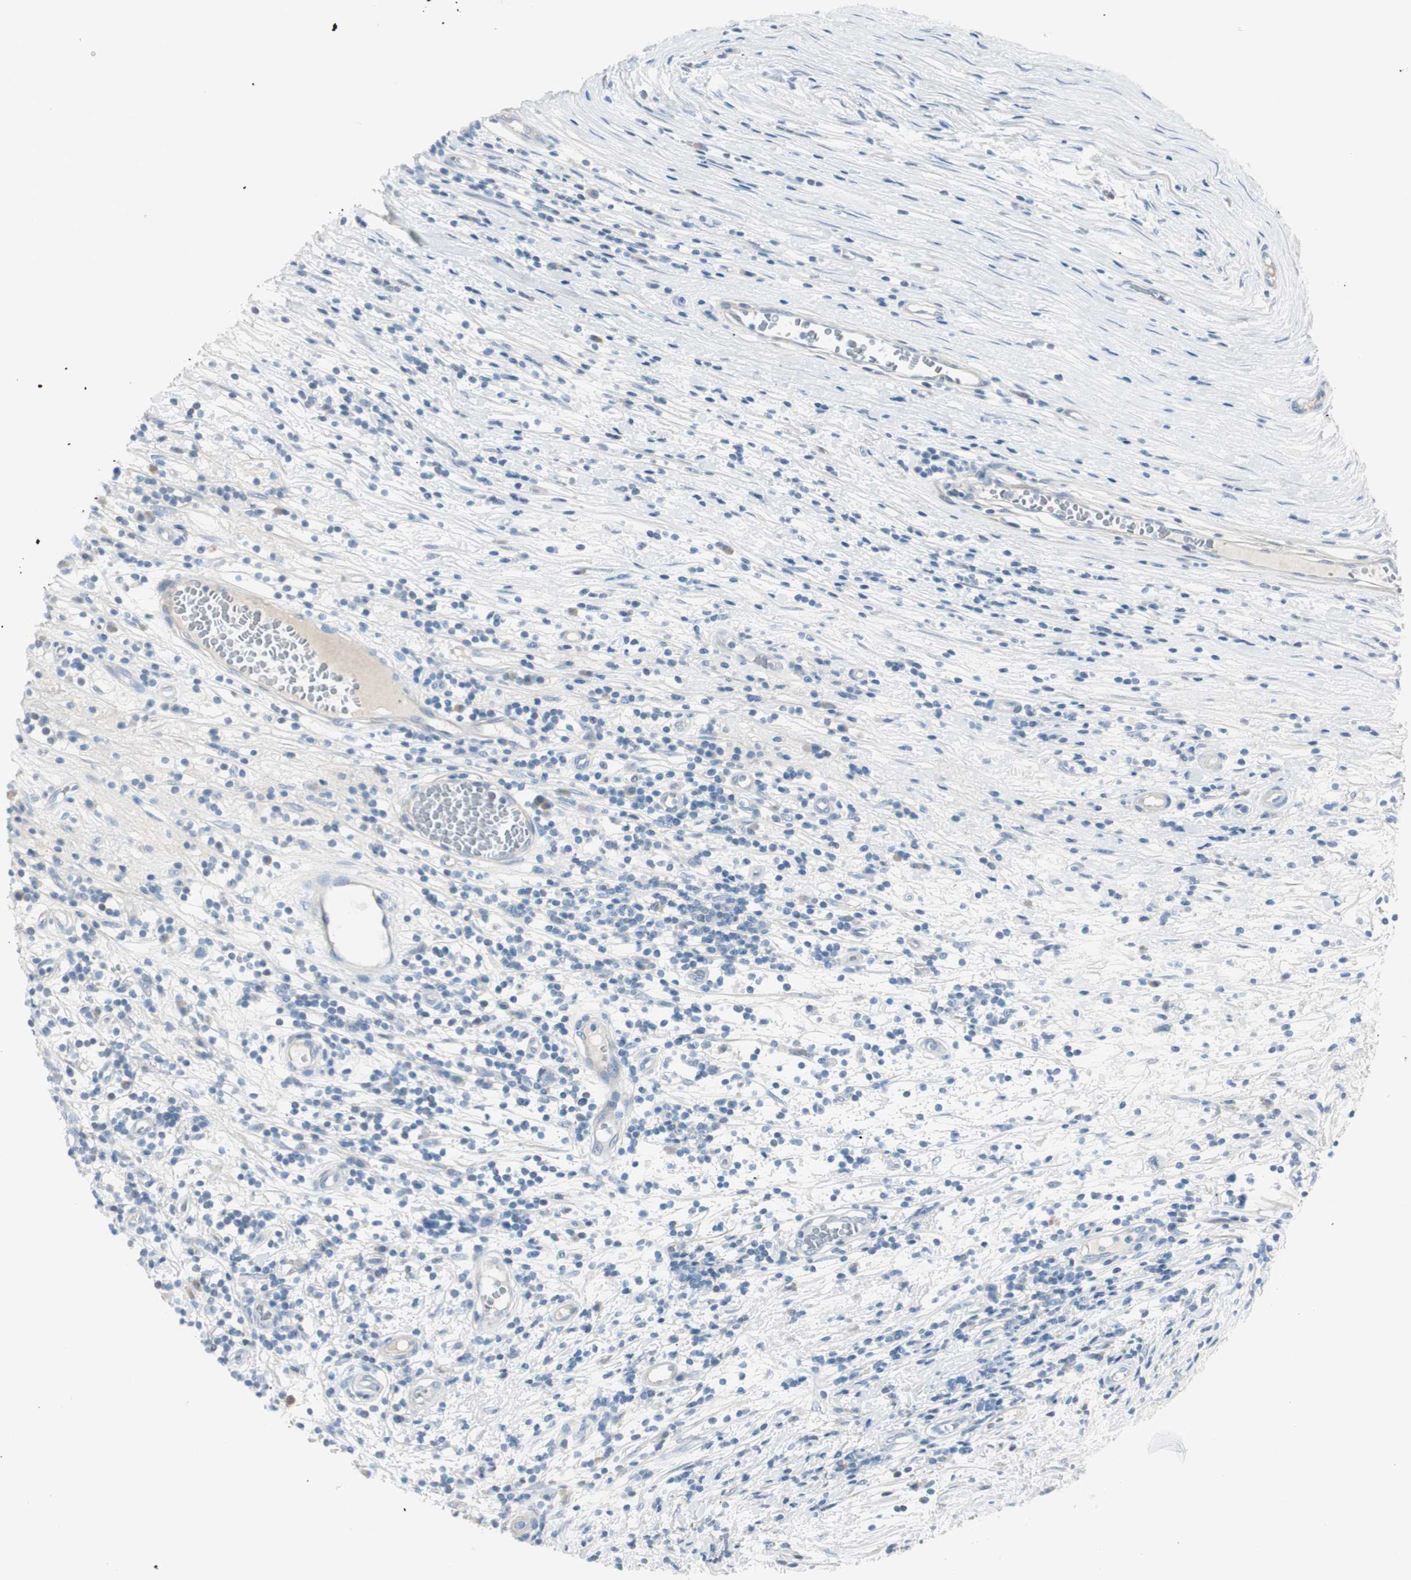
{"staining": {"intensity": "negative", "quantity": "none", "location": "none"}, "tissue": "testis cancer", "cell_type": "Tumor cells", "image_type": "cancer", "snomed": [{"axis": "morphology", "description": "Seminoma, NOS"}, {"axis": "topography", "description": "Testis"}], "caption": "An image of testis cancer (seminoma) stained for a protein reveals no brown staining in tumor cells. (Stains: DAB immunohistochemistry (IHC) with hematoxylin counter stain, Microscopy: brightfield microscopy at high magnification).", "gene": "CDHR5", "patient": {"sex": "male", "age": 65}}